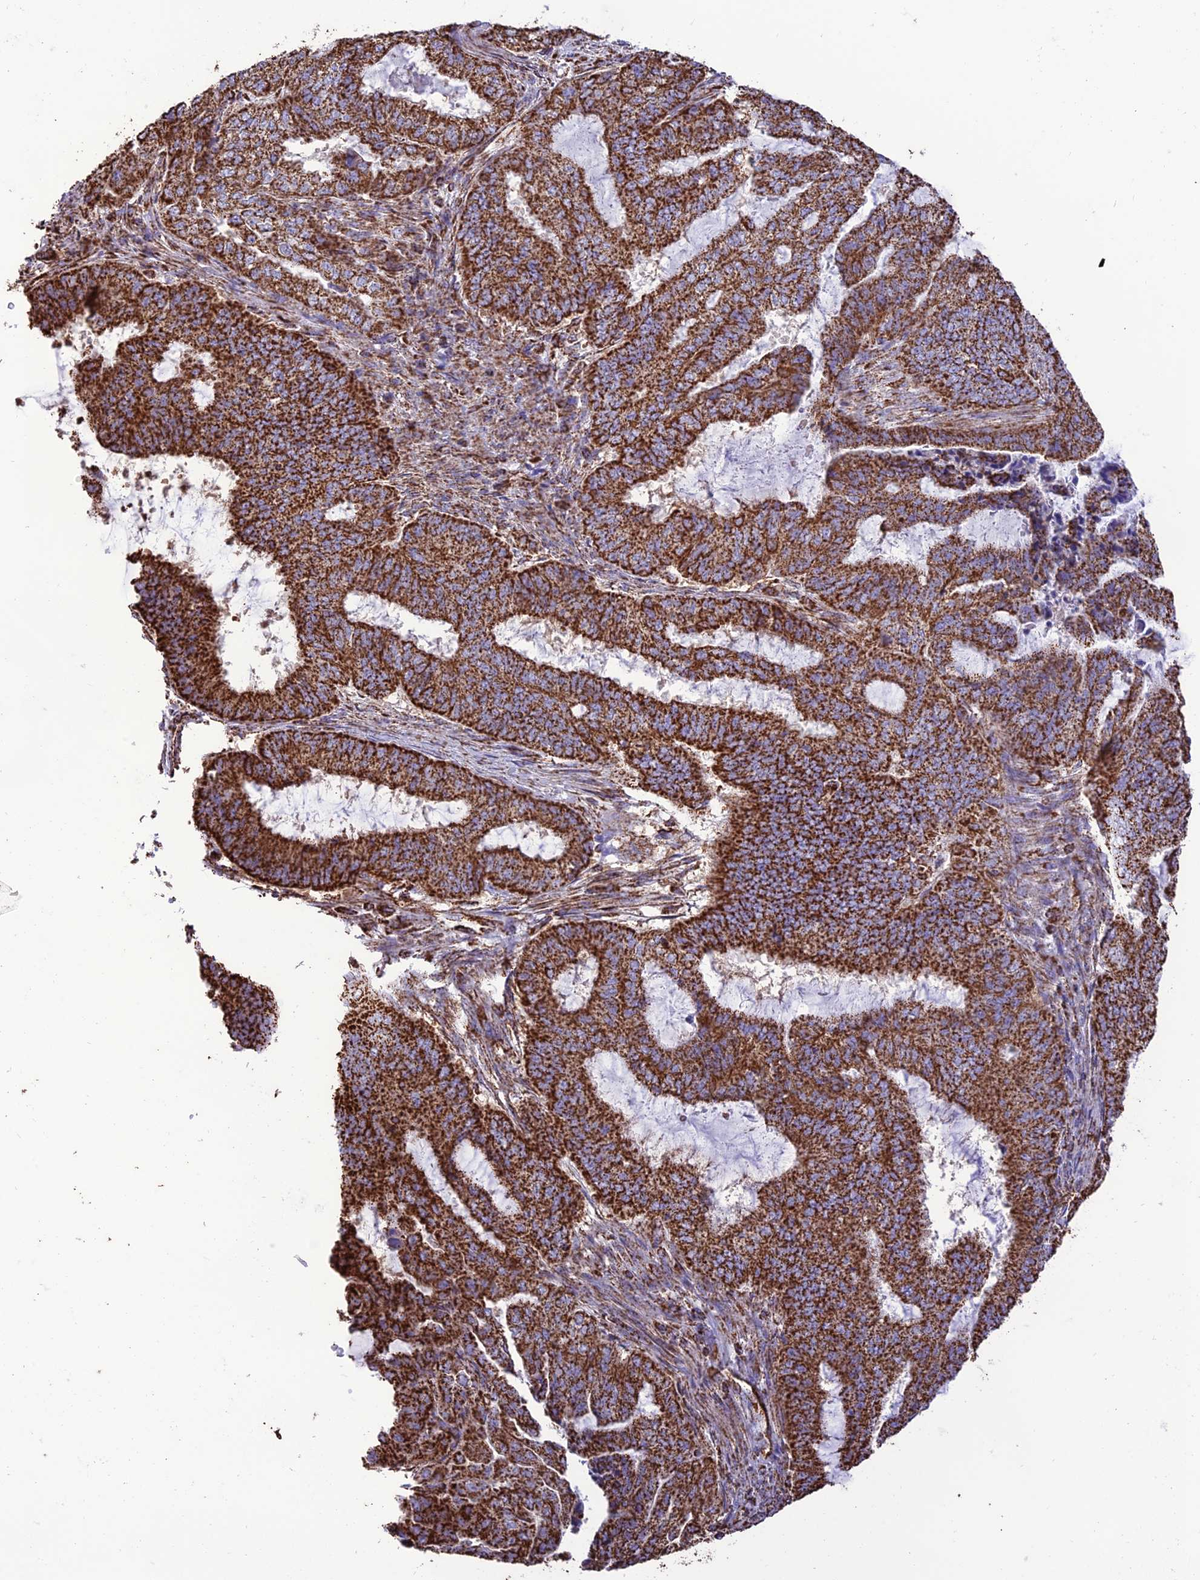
{"staining": {"intensity": "strong", "quantity": ">75%", "location": "cytoplasmic/membranous"}, "tissue": "endometrial cancer", "cell_type": "Tumor cells", "image_type": "cancer", "snomed": [{"axis": "morphology", "description": "Adenocarcinoma, NOS"}, {"axis": "topography", "description": "Endometrium"}], "caption": "Immunohistochemical staining of endometrial cancer (adenocarcinoma) displays high levels of strong cytoplasmic/membranous expression in approximately >75% of tumor cells.", "gene": "NDUFAF1", "patient": {"sex": "female", "age": 51}}